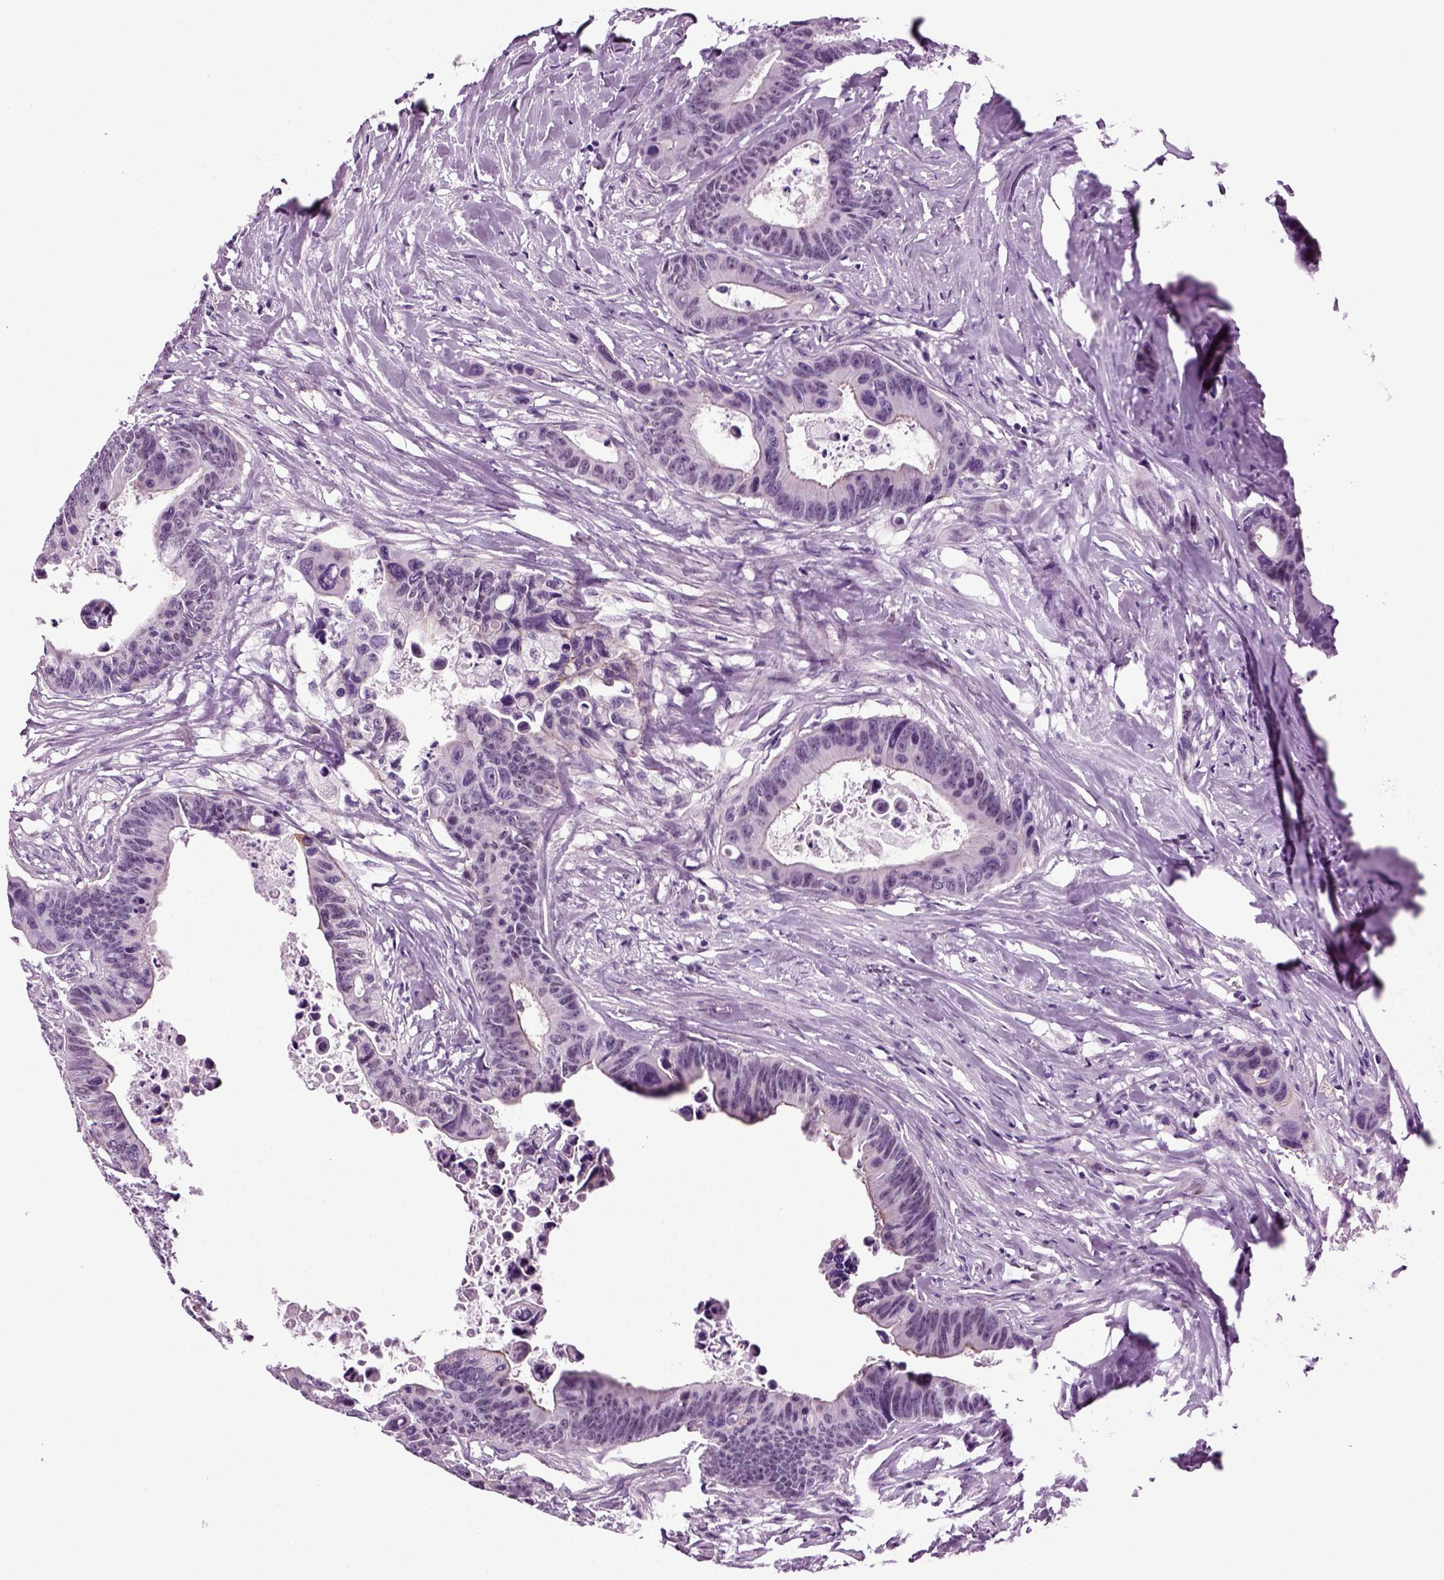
{"staining": {"intensity": "negative", "quantity": "none", "location": "none"}, "tissue": "colorectal cancer", "cell_type": "Tumor cells", "image_type": "cancer", "snomed": [{"axis": "morphology", "description": "Adenocarcinoma, NOS"}, {"axis": "topography", "description": "Colon"}], "caption": "The immunohistochemistry (IHC) micrograph has no significant positivity in tumor cells of colorectal cancer tissue.", "gene": "RFX3", "patient": {"sex": "female", "age": 87}}